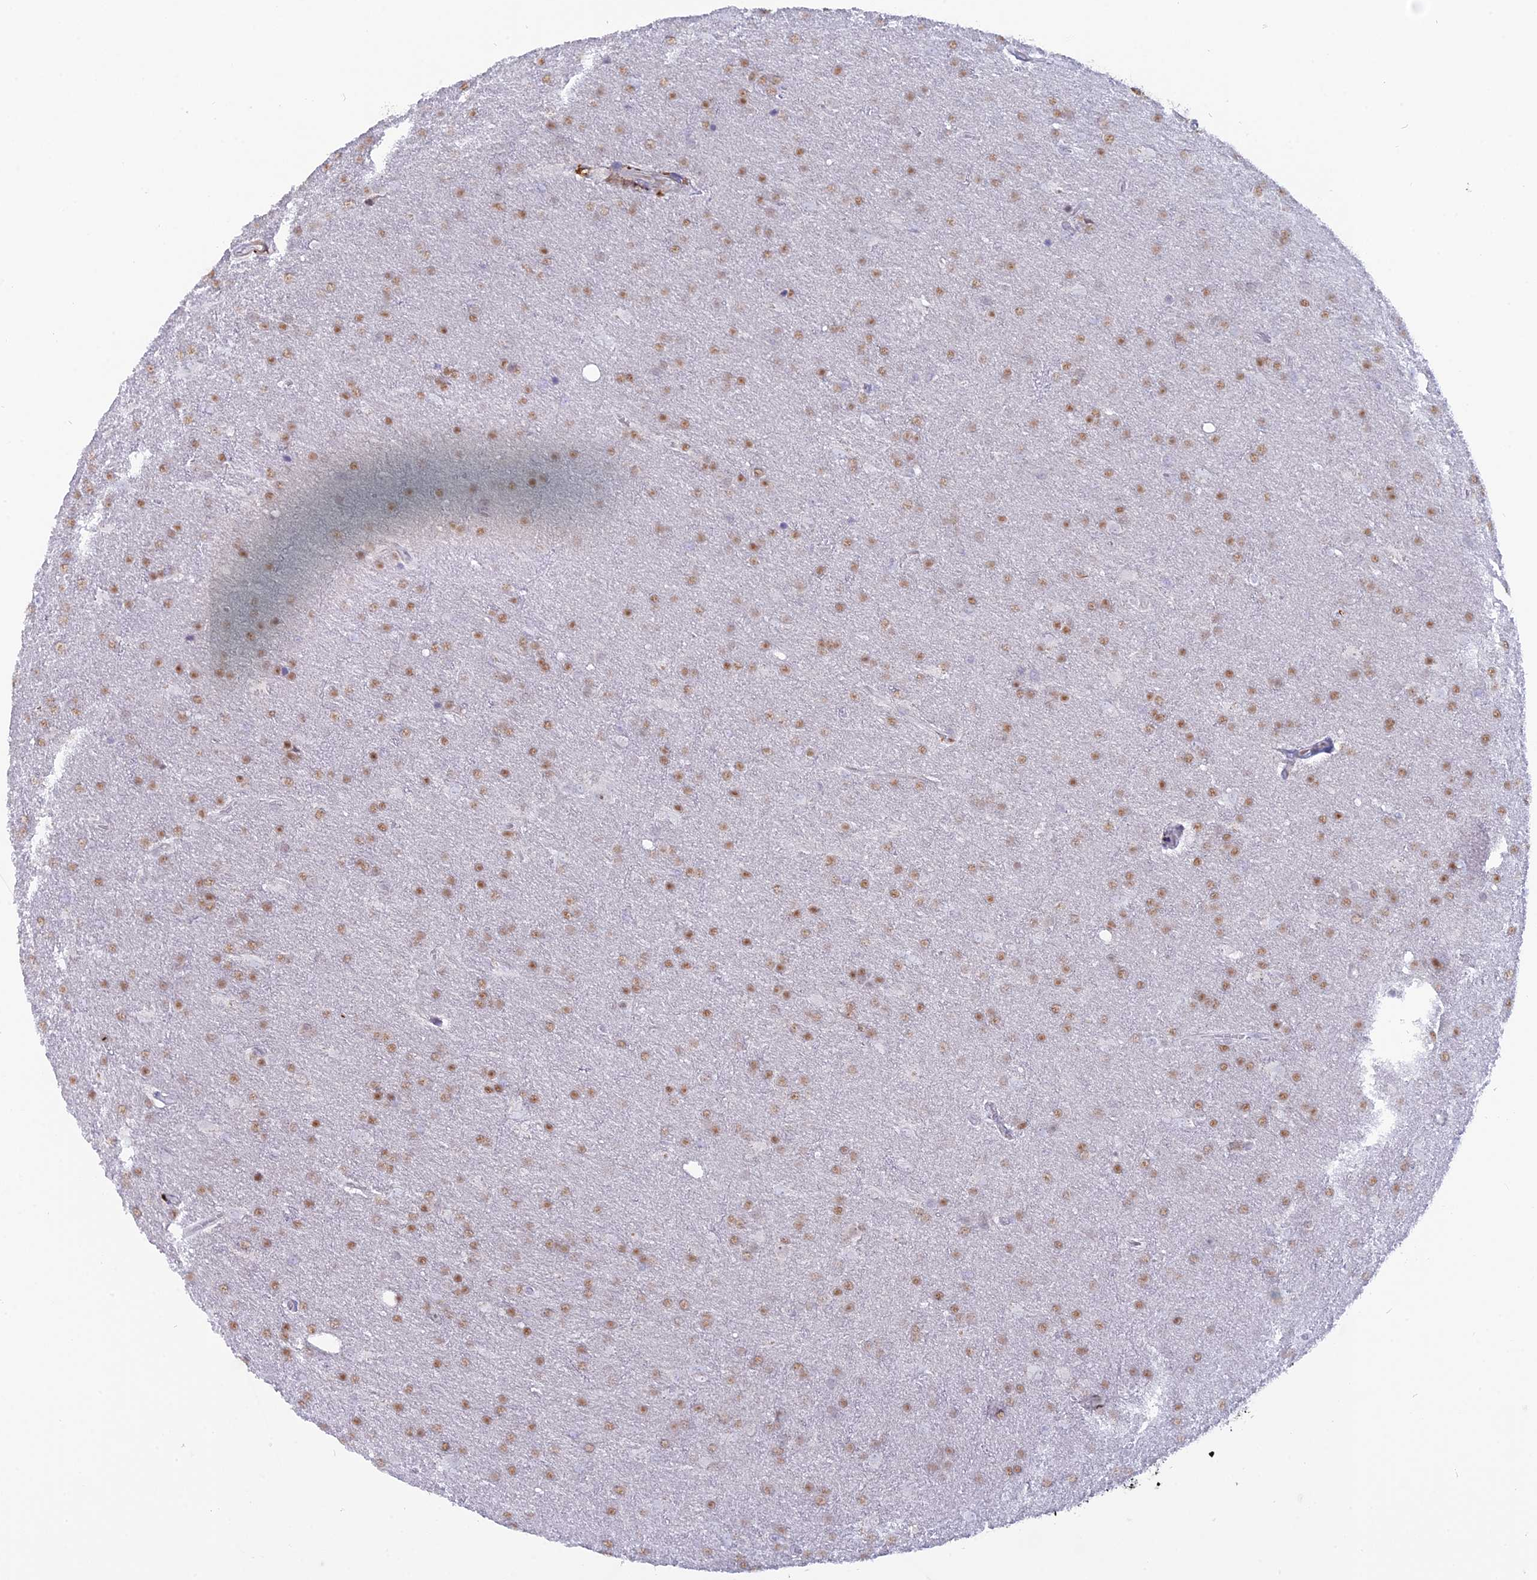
{"staining": {"intensity": "moderate", "quantity": ">75%", "location": "nuclear"}, "tissue": "glioma", "cell_type": "Tumor cells", "image_type": "cancer", "snomed": [{"axis": "morphology", "description": "Glioma, malignant, Low grade"}, {"axis": "topography", "description": "Brain"}], "caption": "Low-grade glioma (malignant) stained with DAB IHC displays medium levels of moderate nuclear positivity in approximately >75% of tumor cells.", "gene": "PGBD4", "patient": {"sex": "female", "age": 32}}